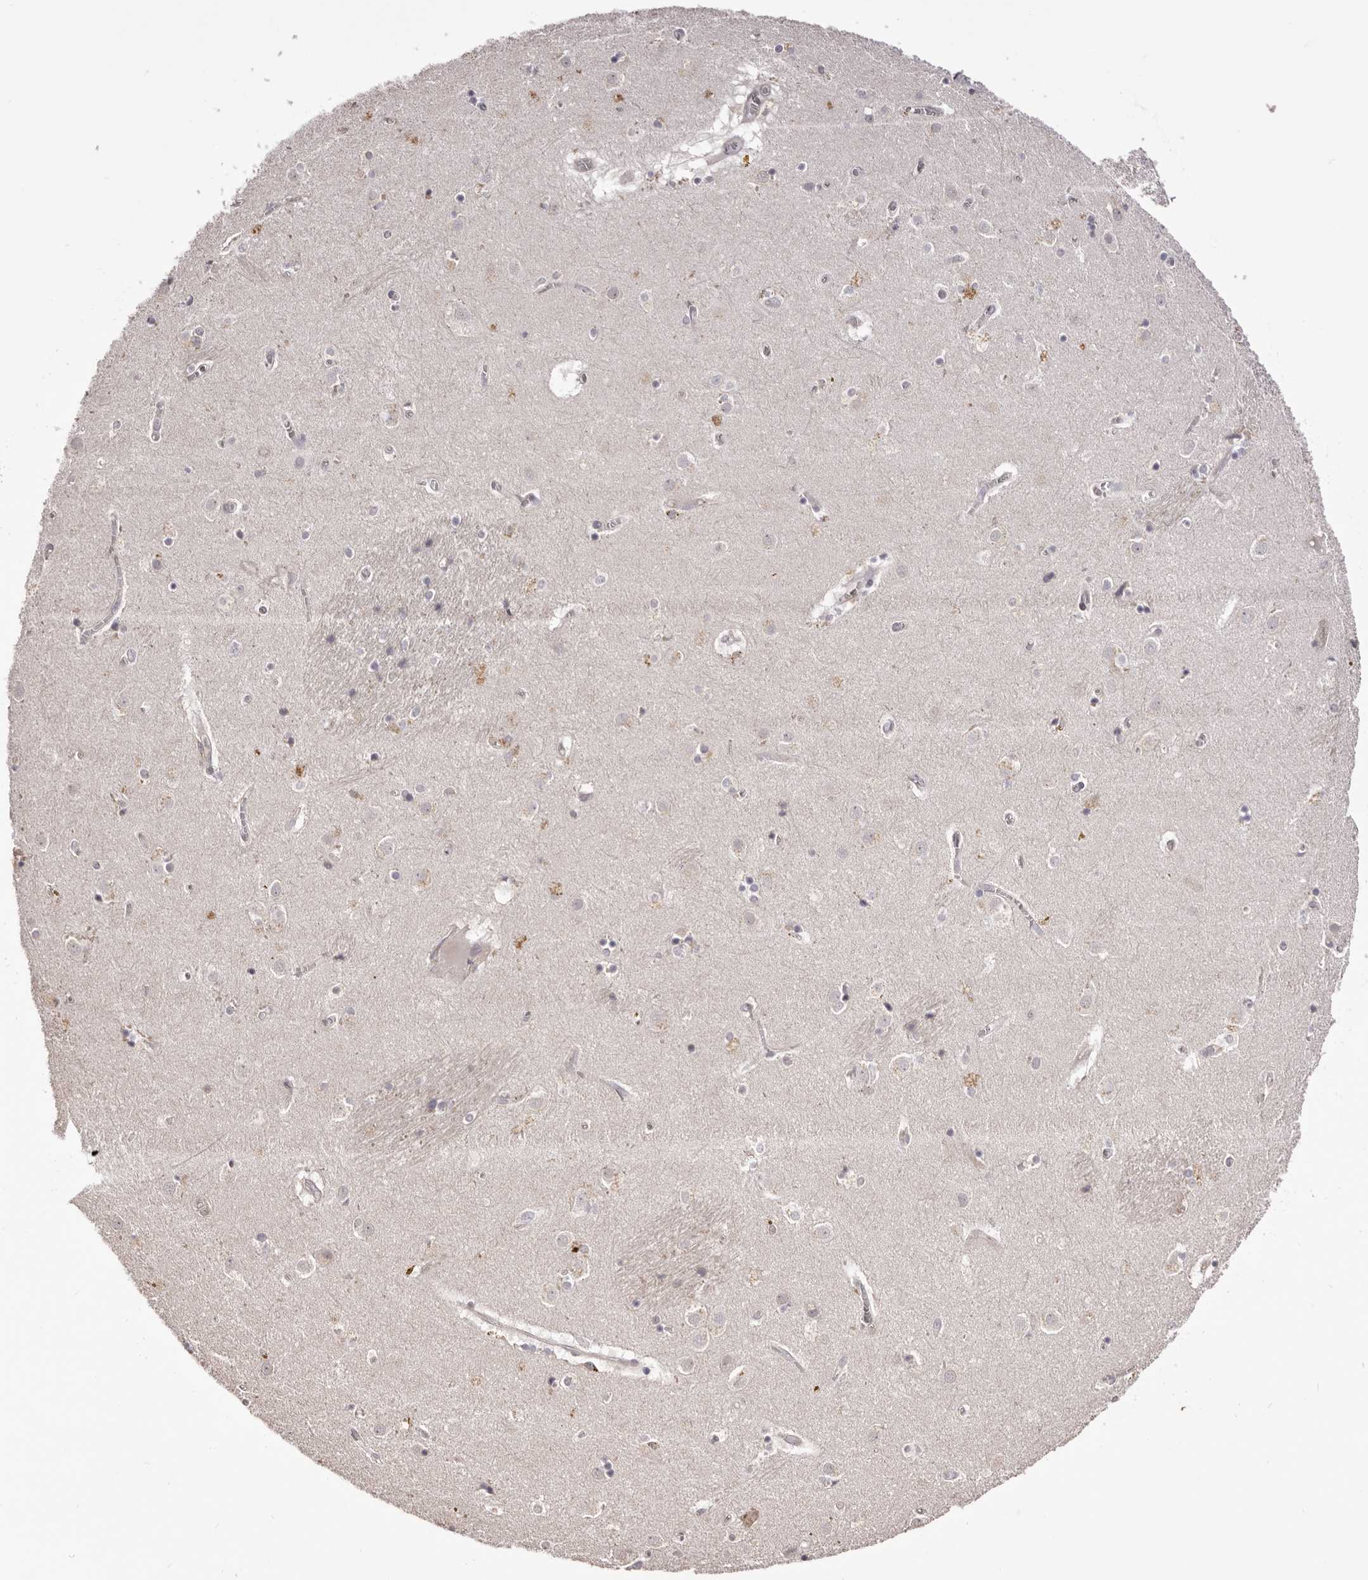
{"staining": {"intensity": "weak", "quantity": "<25%", "location": "cytoplasmic/membranous"}, "tissue": "caudate", "cell_type": "Glial cells", "image_type": "normal", "snomed": [{"axis": "morphology", "description": "Normal tissue, NOS"}, {"axis": "topography", "description": "Lateral ventricle wall"}], "caption": "Glial cells are negative for protein expression in unremarkable human caudate. (DAB IHC with hematoxylin counter stain).", "gene": "KCNJ8", "patient": {"sex": "male", "age": 70}}